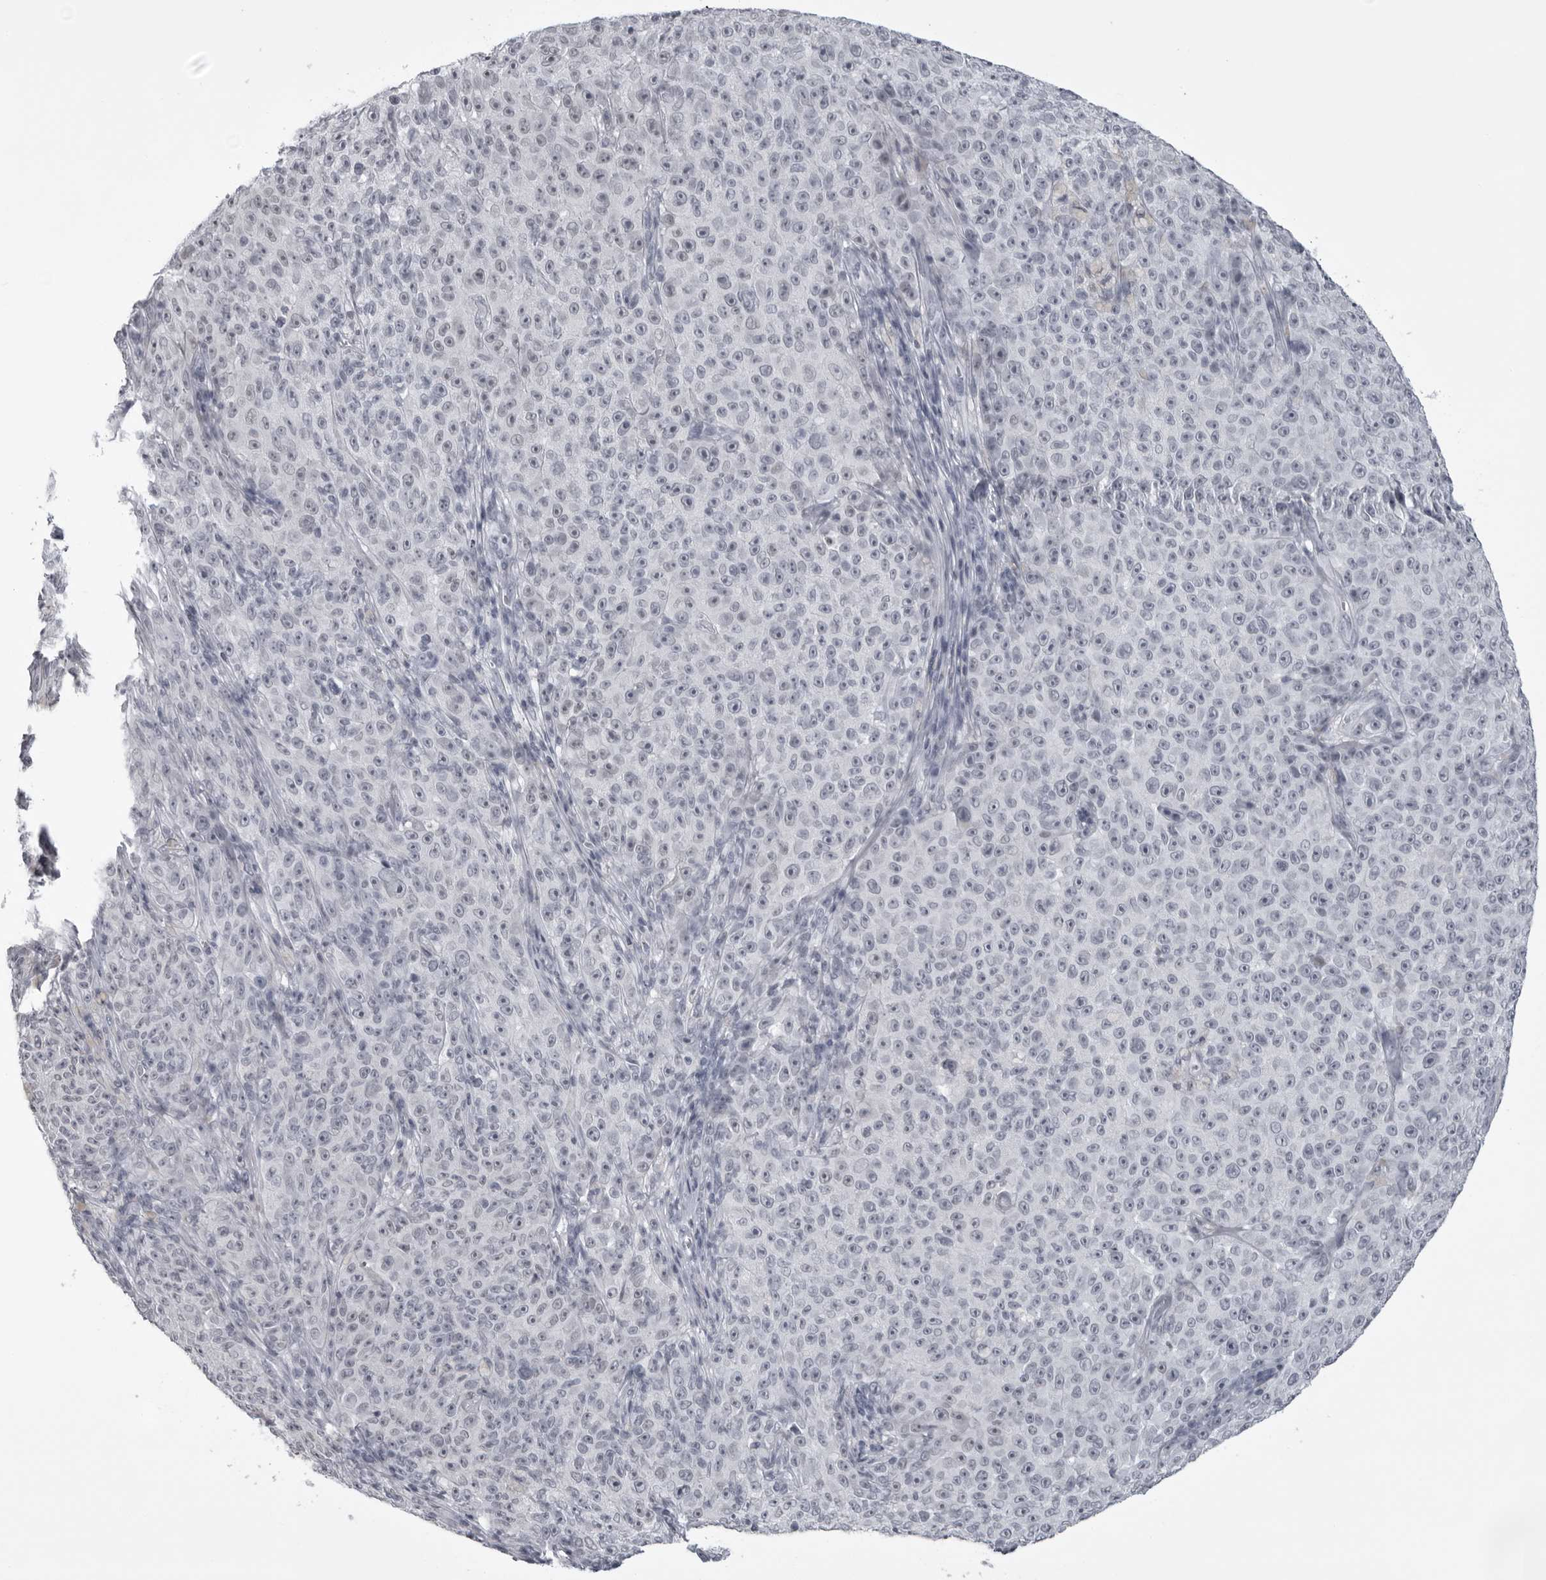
{"staining": {"intensity": "negative", "quantity": "none", "location": "none"}, "tissue": "melanoma", "cell_type": "Tumor cells", "image_type": "cancer", "snomed": [{"axis": "morphology", "description": "Malignant melanoma, NOS"}, {"axis": "topography", "description": "Skin"}], "caption": "Tumor cells show no significant positivity in melanoma.", "gene": "UROD", "patient": {"sex": "female", "age": 82}}